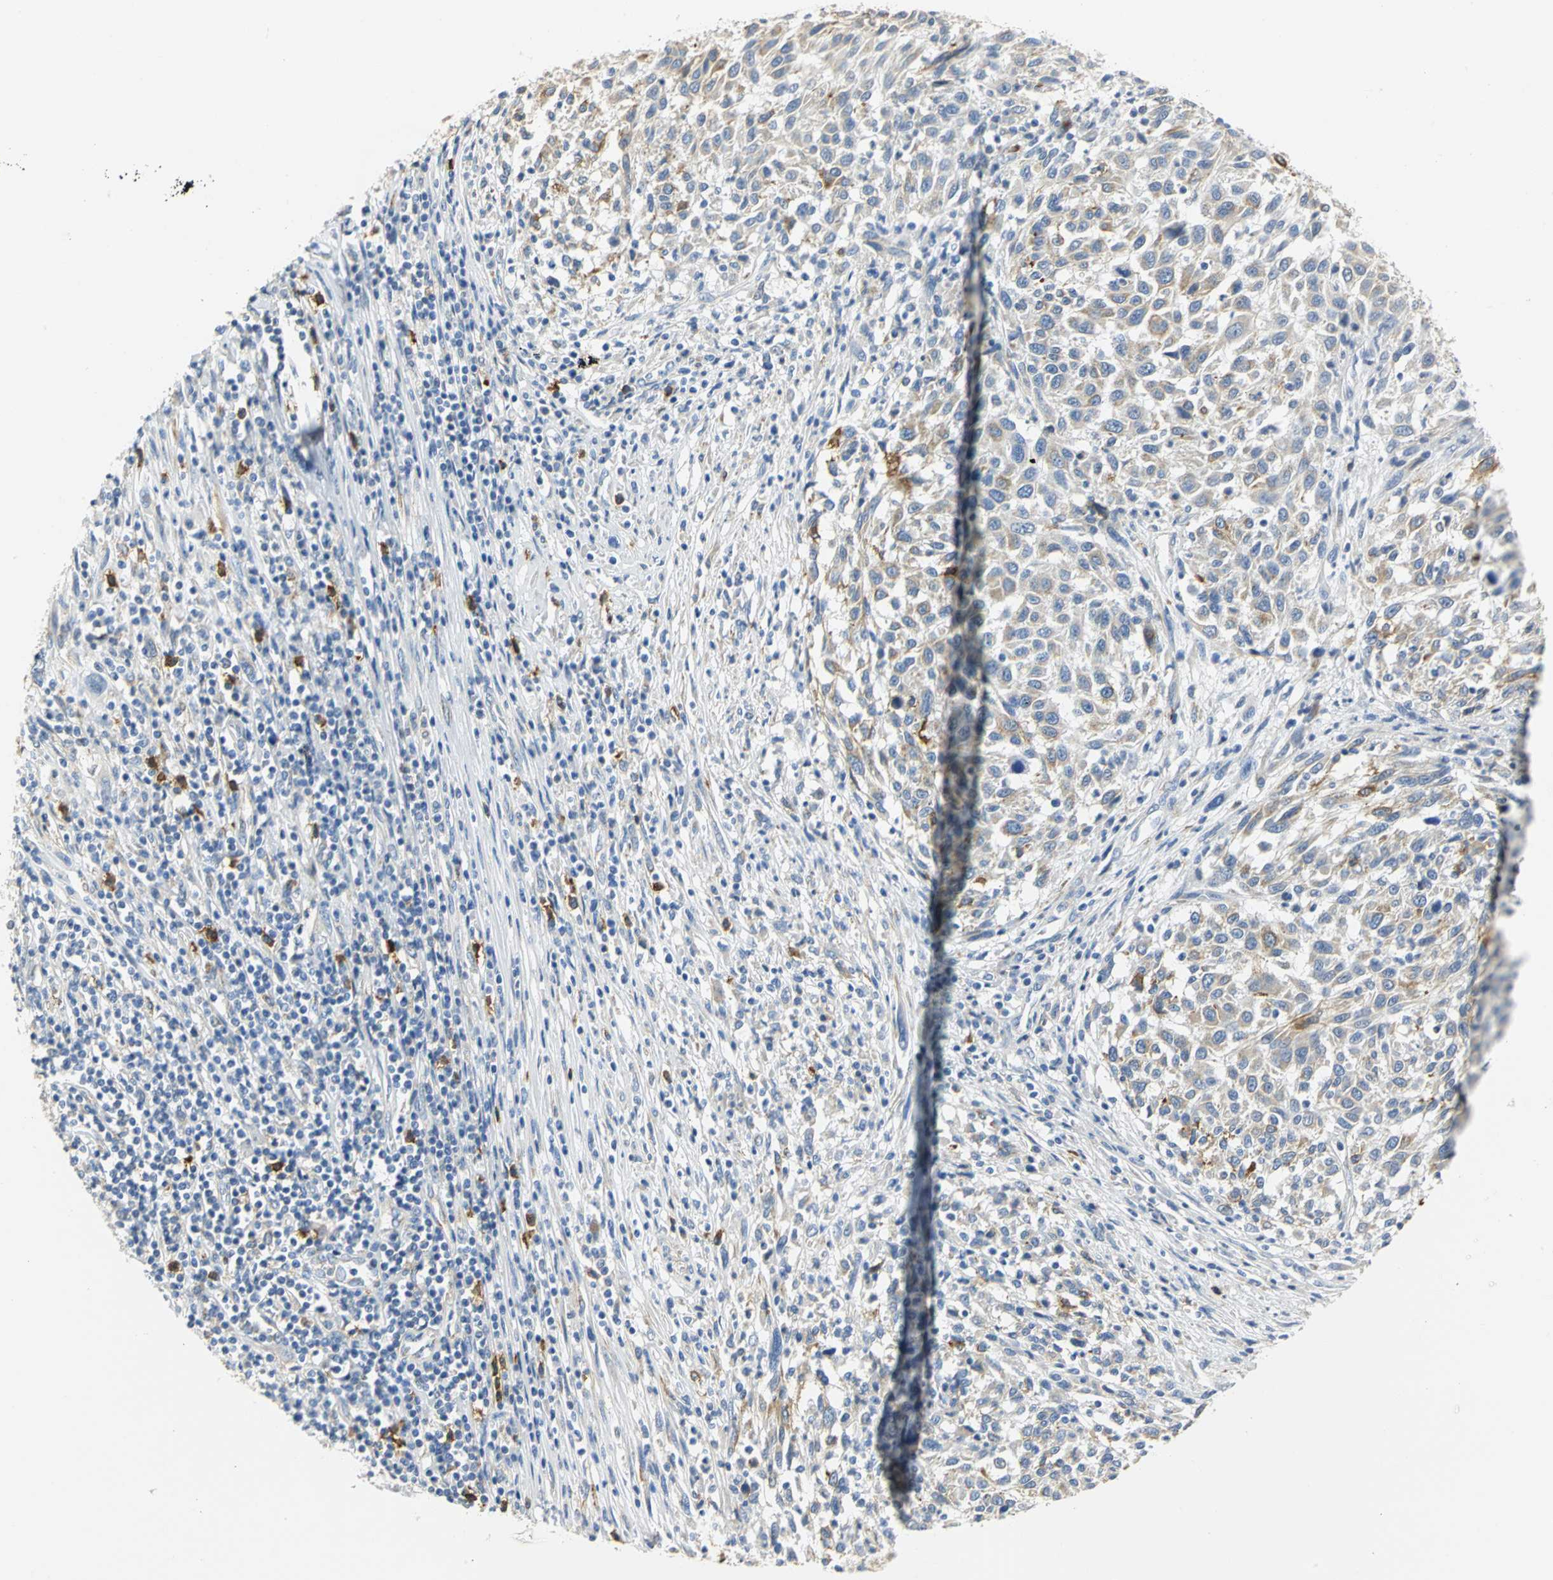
{"staining": {"intensity": "weak", "quantity": ">75%", "location": "cytoplasmic/membranous"}, "tissue": "melanoma", "cell_type": "Tumor cells", "image_type": "cancer", "snomed": [{"axis": "morphology", "description": "Malignant melanoma, Metastatic site"}, {"axis": "topography", "description": "Lymph node"}], "caption": "Tumor cells reveal weak cytoplasmic/membranous positivity in approximately >75% of cells in melanoma.", "gene": "GNRH2", "patient": {"sex": "male", "age": 61}}